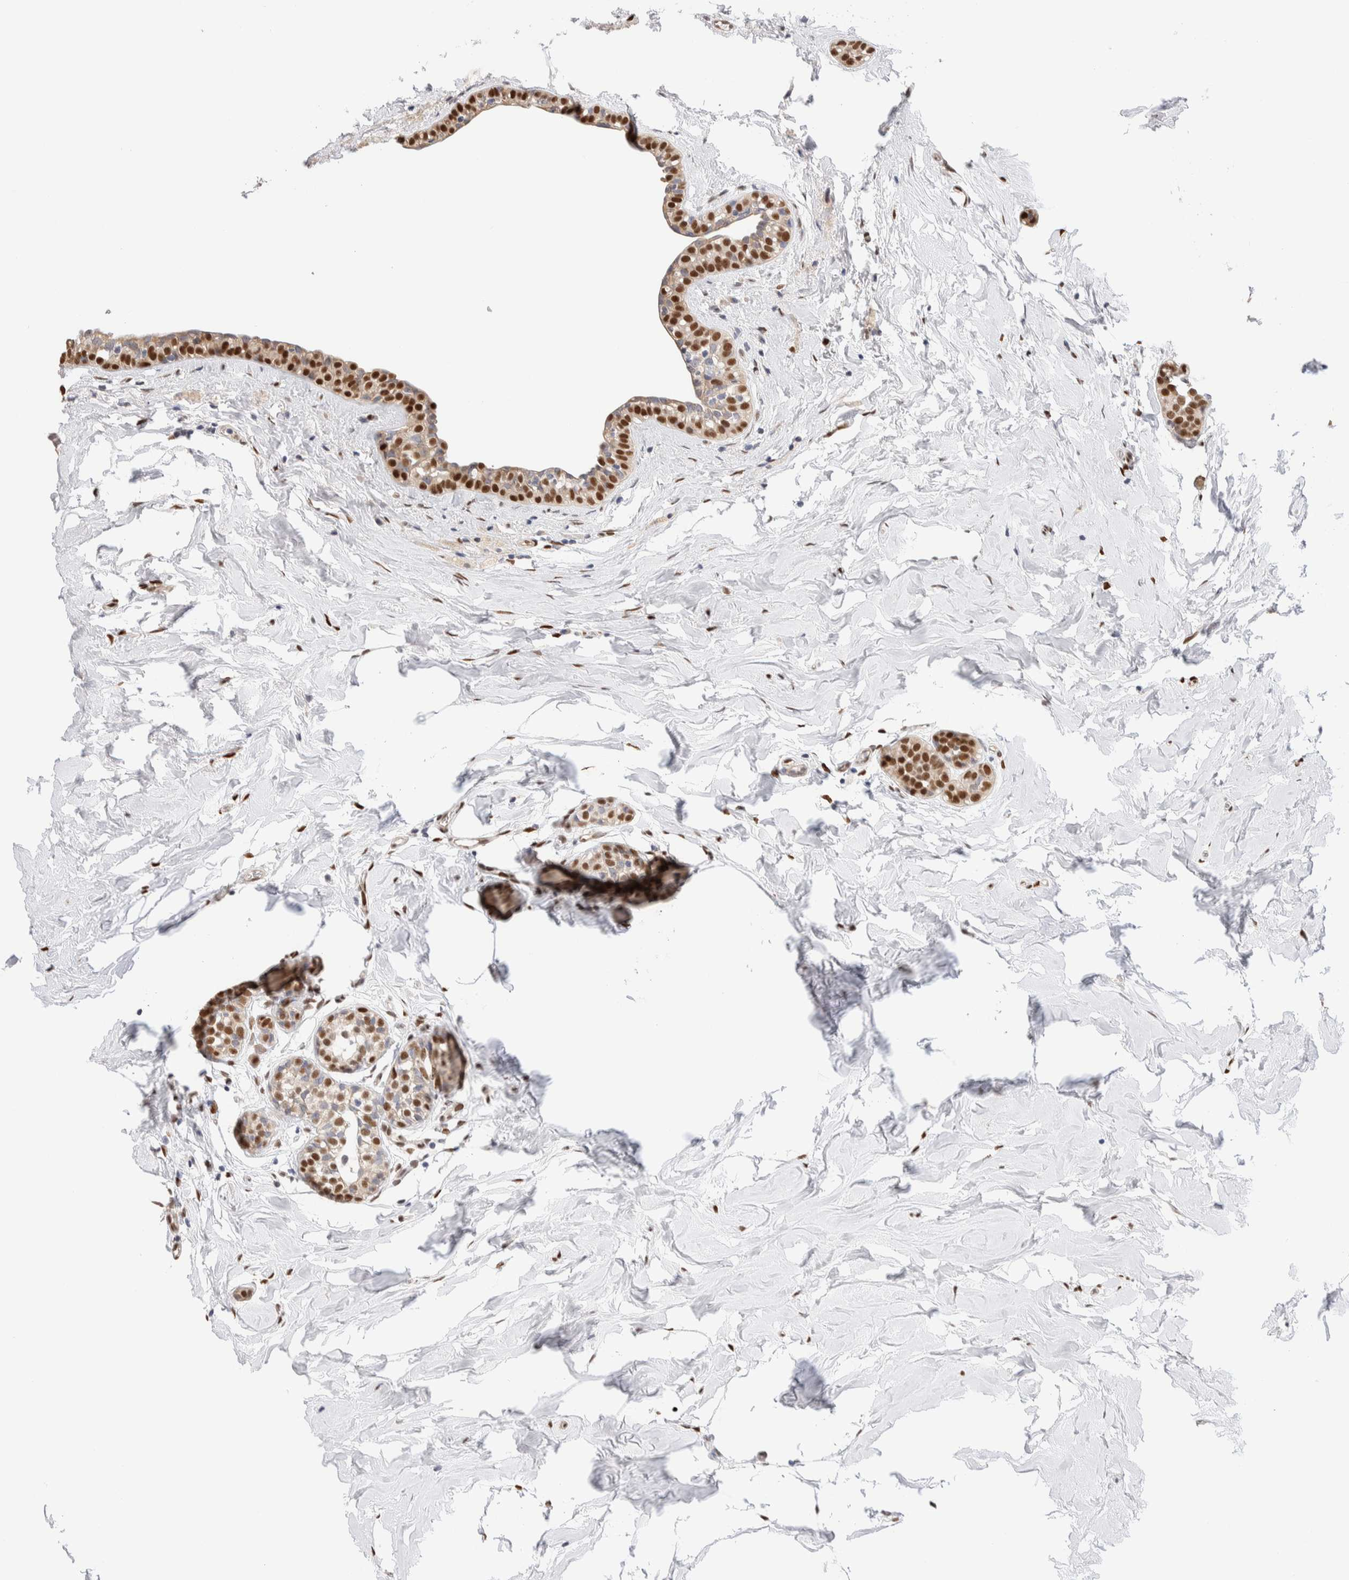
{"staining": {"intensity": "moderate", "quantity": "25%-75%", "location": "cytoplasmic/membranous,nuclear"}, "tissue": "breast cancer", "cell_type": "Tumor cells", "image_type": "cancer", "snomed": [{"axis": "morphology", "description": "Duct carcinoma"}, {"axis": "topography", "description": "Breast"}], "caption": "Invasive ductal carcinoma (breast) stained with a protein marker shows moderate staining in tumor cells.", "gene": "NSMAF", "patient": {"sex": "female", "age": 55}}